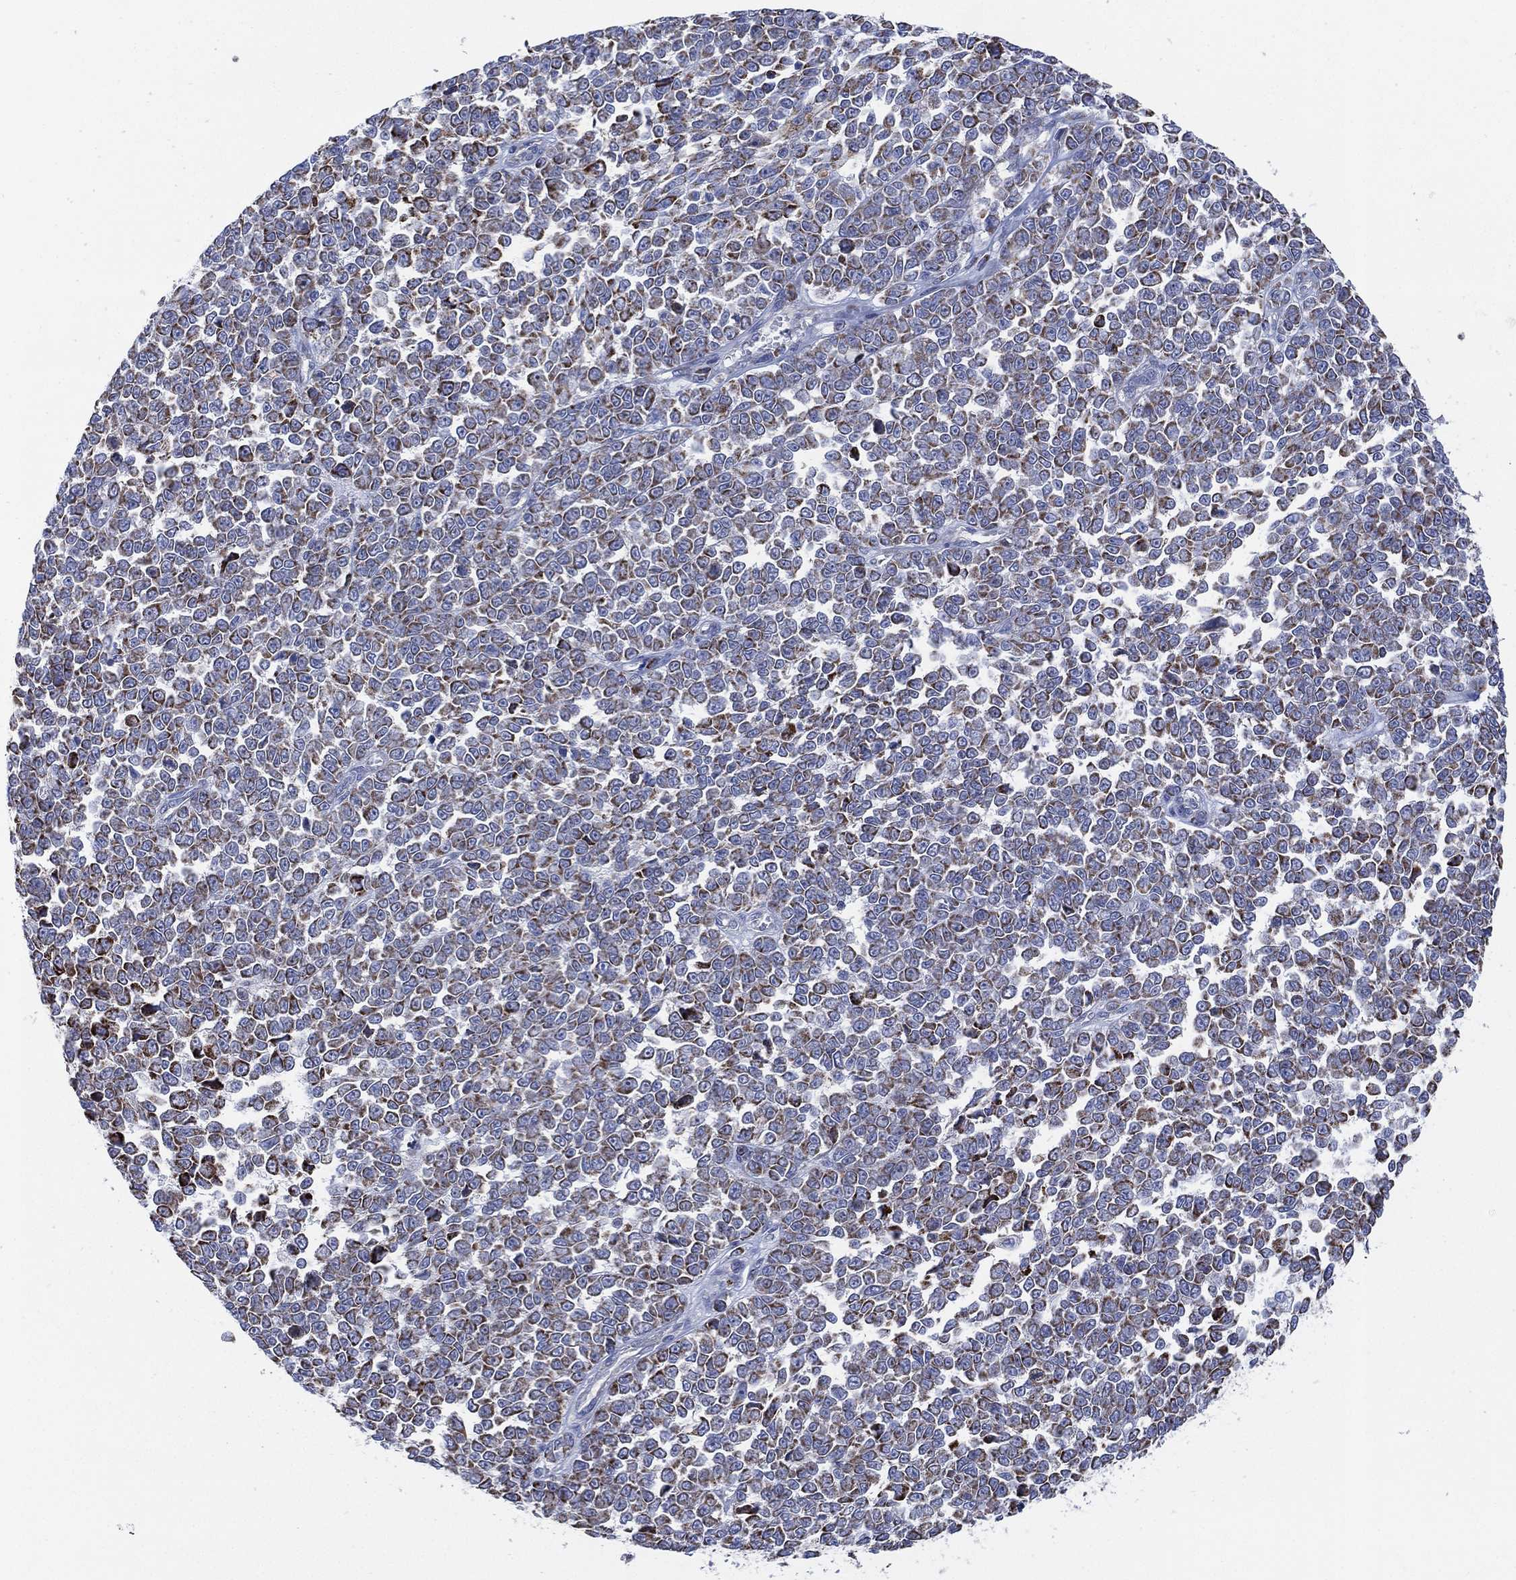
{"staining": {"intensity": "moderate", "quantity": ">75%", "location": "cytoplasmic/membranous"}, "tissue": "melanoma", "cell_type": "Tumor cells", "image_type": "cancer", "snomed": [{"axis": "morphology", "description": "Malignant melanoma, NOS"}, {"axis": "topography", "description": "Skin"}], "caption": "Immunohistochemical staining of human melanoma shows moderate cytoplasmic/membranous protein positivity in approximately >75% of tumor cells.", "gene": "INA", "patient": {"sex": "female", "age": 95}}